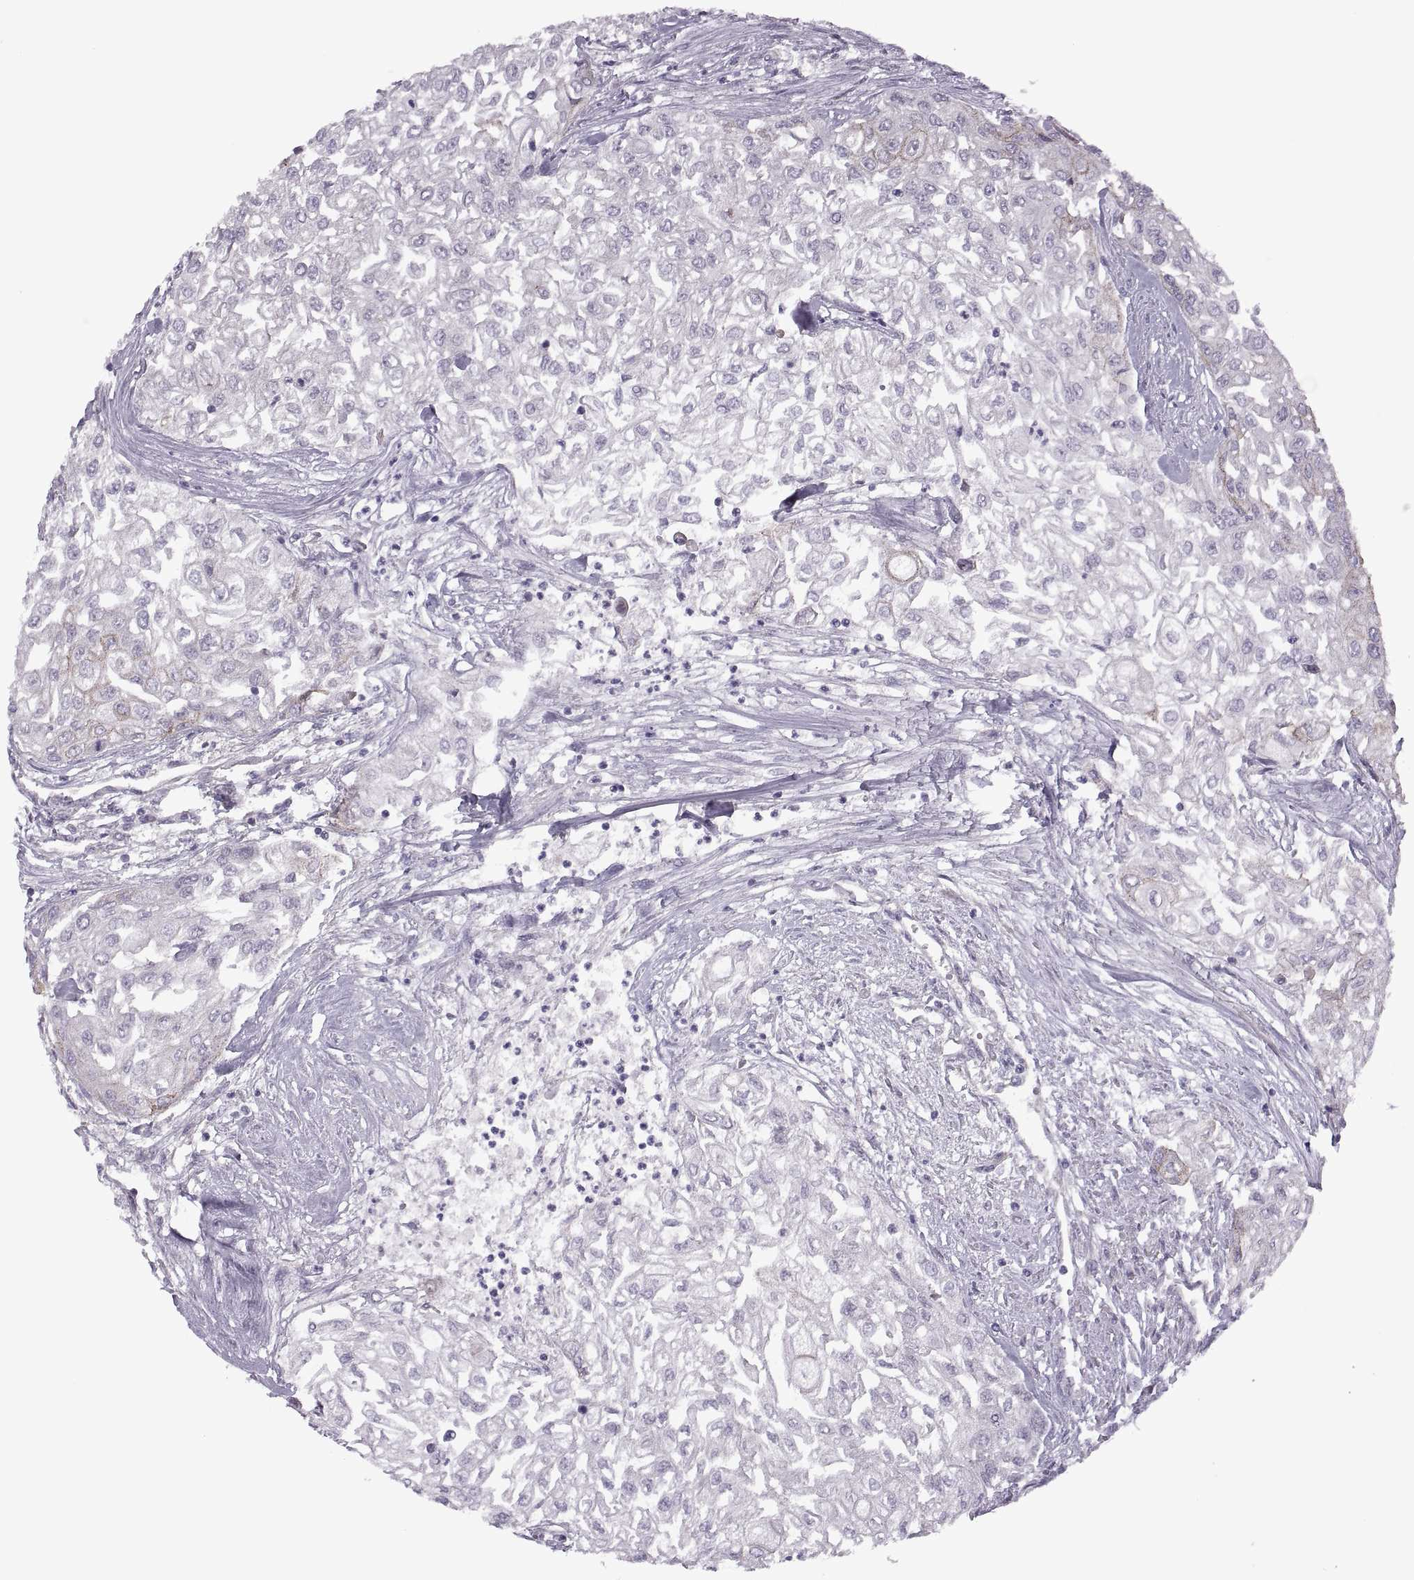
{"staining": {"intensity": "negative", "quantity": "none", "location": "none"}, "tissue": "urothelial cancer", "cell_type": "Tumor cells", "image_type": "cancer", "snomed": [{"axis": "morphology", "description": "Urothelial carcinoma, High grade"}, {"axis": "topography", "description": "Urinary bladder"}], "caption": "This histopathology image is of urothelial cancer stained with immunohistochemistry to label a protein in brown with the nuclei are counter-stained blue. There is no positivity in tumor cells.", "gene": "RIPK4", "patient": {"sex": "male", "age": 62}}